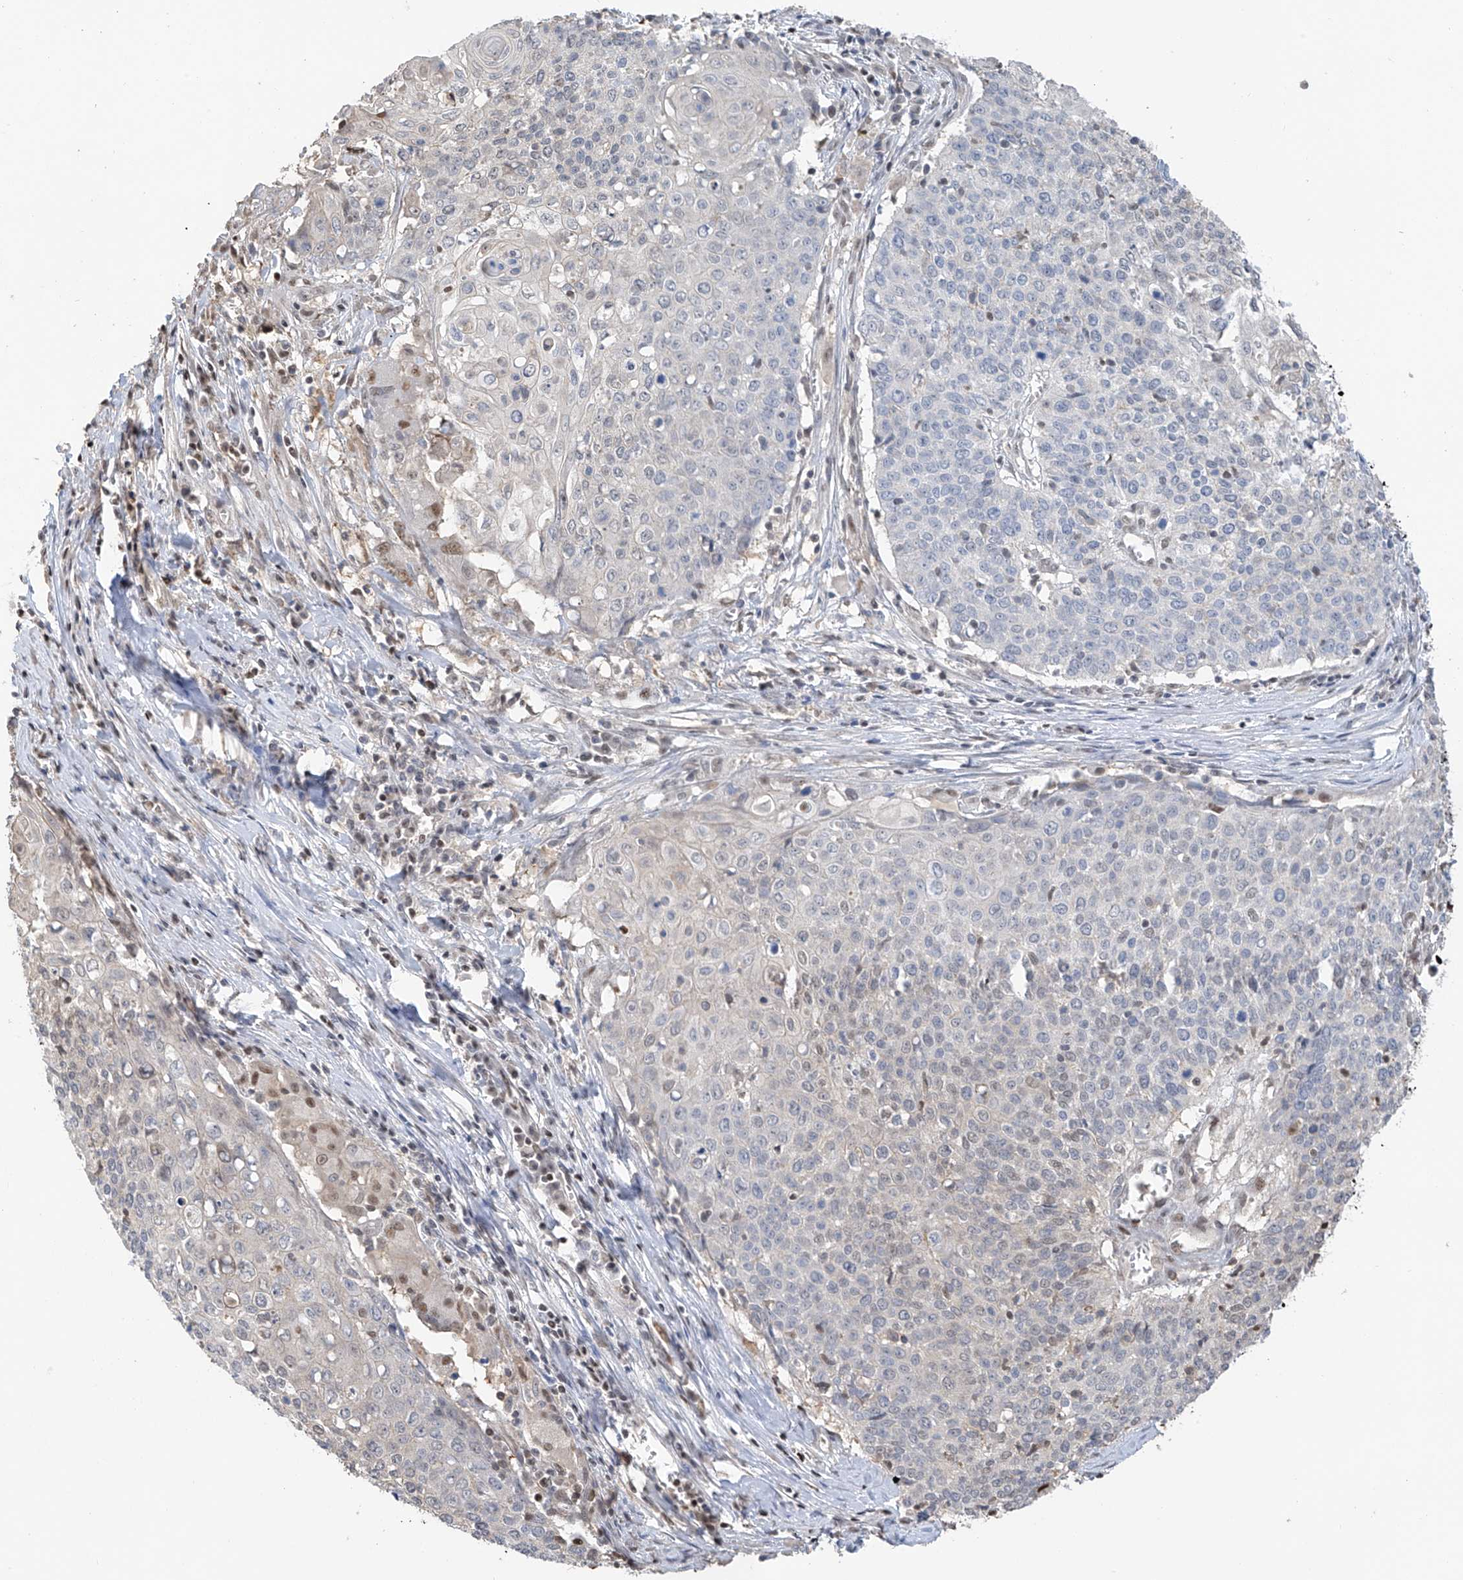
{"staining": {"intensity": "negative", "quantity": "none", "location": "none"}, "tissue": "cervical cancer", "cell_type": "Tumor cells", "image_type": "cancer", "snomed": [{"axis": "morphology", "description": "Squamous cell carcinoma, NOS"}, {"axis": "topography", "description": "Cervix"}], "caption": "Immunohistochemical staining of human cervical cancer (squamous cell carcinoma) reveals no significant expression in tumor cells. (DAB (3,3'-diaminobenzidine) immunohistochemistry visualized using brightfield microscopy, high magnification).", "gene": "PMM1", "patient": {"sex": "female", "age": 39}}